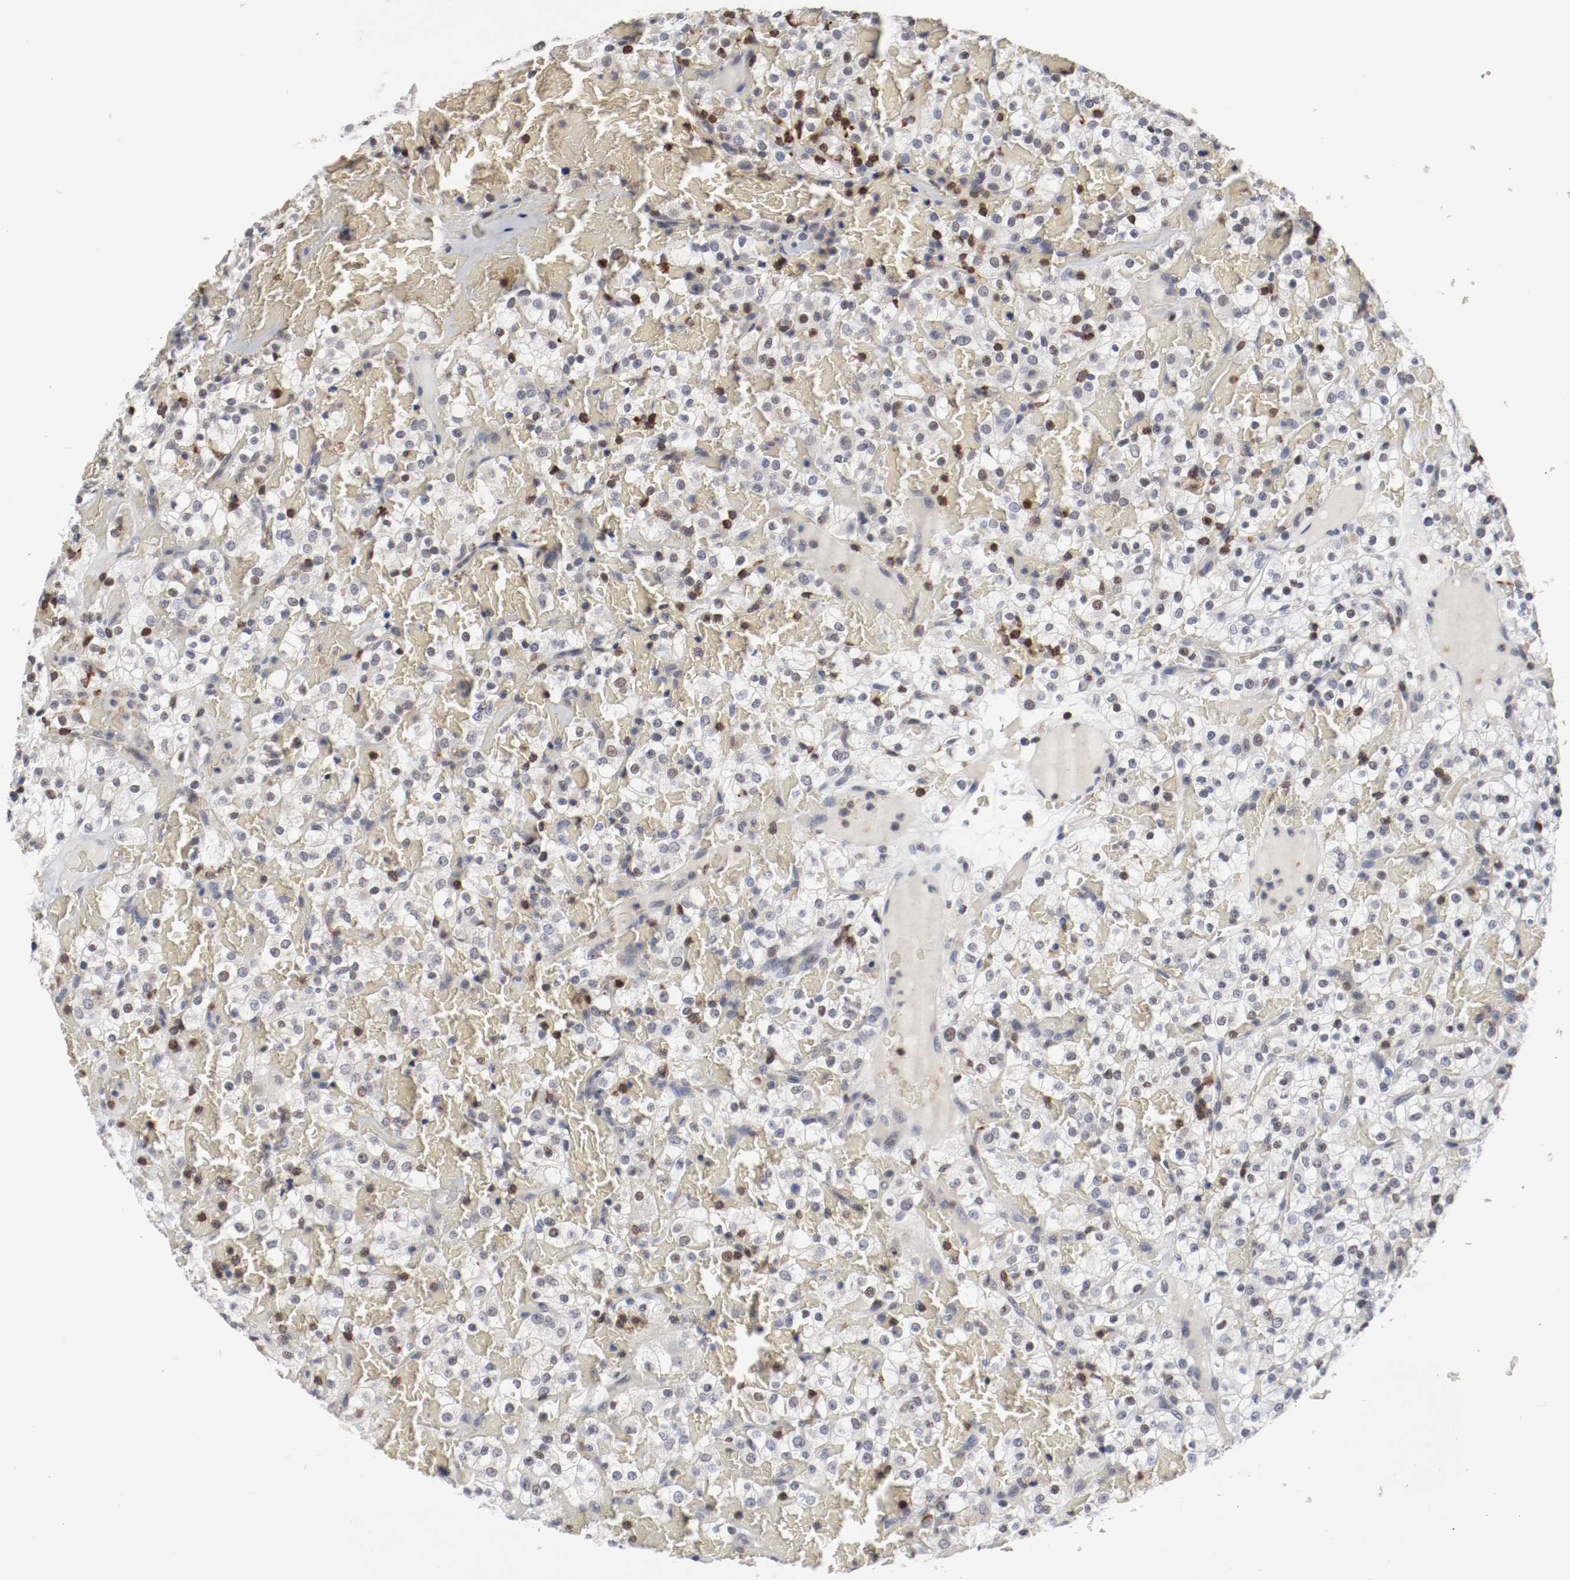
{"staining": {"intensity": "negative", "quantity": "none", "location": "none"}, "tissue": "renal cancer", "cell_type": "Tumor cells", "image_type": "cancer", "snomed": [{"axis": "morphology", "description": "Normal tissue, NOS"}, {"axis": "morphology", "description": "Adenocarcinoma, NOS"}, {"axis": "topography", "description": "Kidney"}], "caption": "Tumor cells are negative for brown protein staining in renal cancer (adenocarcinoma). Nuclei are stained in blue.", "gene": "JUND", "patient": {"sex": "female", "age": 72}}